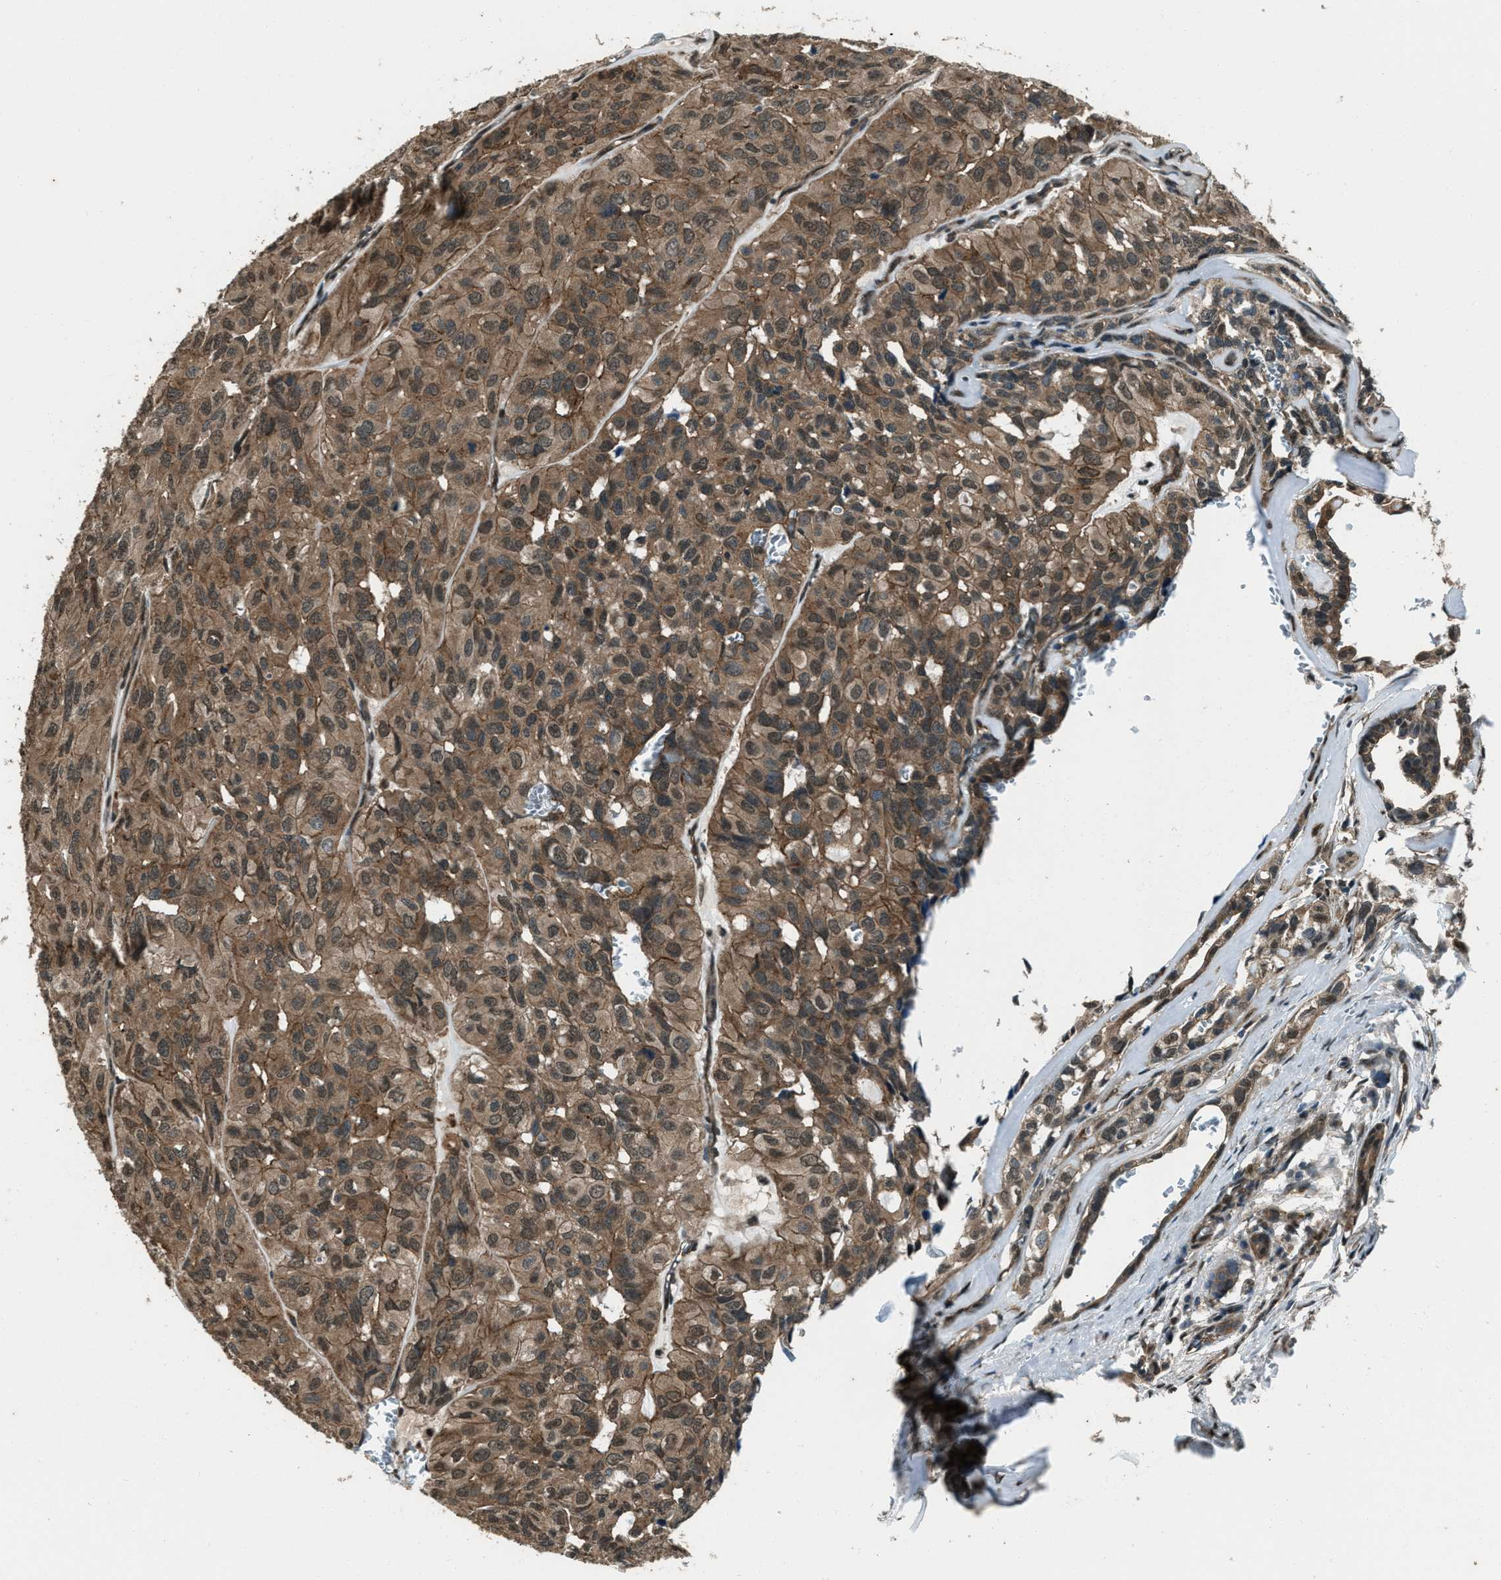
{"staining": {"intensity": "moderate", "quantity": ">75%", "location": "cytoplasmic/membranous"}, "tissue": "head and neck cancer", "cell_type": "Tumor cells", "image_type": "cancer", "snomed": [{"axis": "morphology", "description": "Adenocarcinoma, NOS"}, {"axis": "topography", "description": "Salivary gland, NOS"}, {"axis": "topography", "description": "Head-Neck"}], "caption": "Protein staining reveals moderate cytoplasmic/membranous expression in about >75% of tumor cells in head and neck cancer.", "gene": "SVIL", "patient": {"sex": "female", "age": 76}}